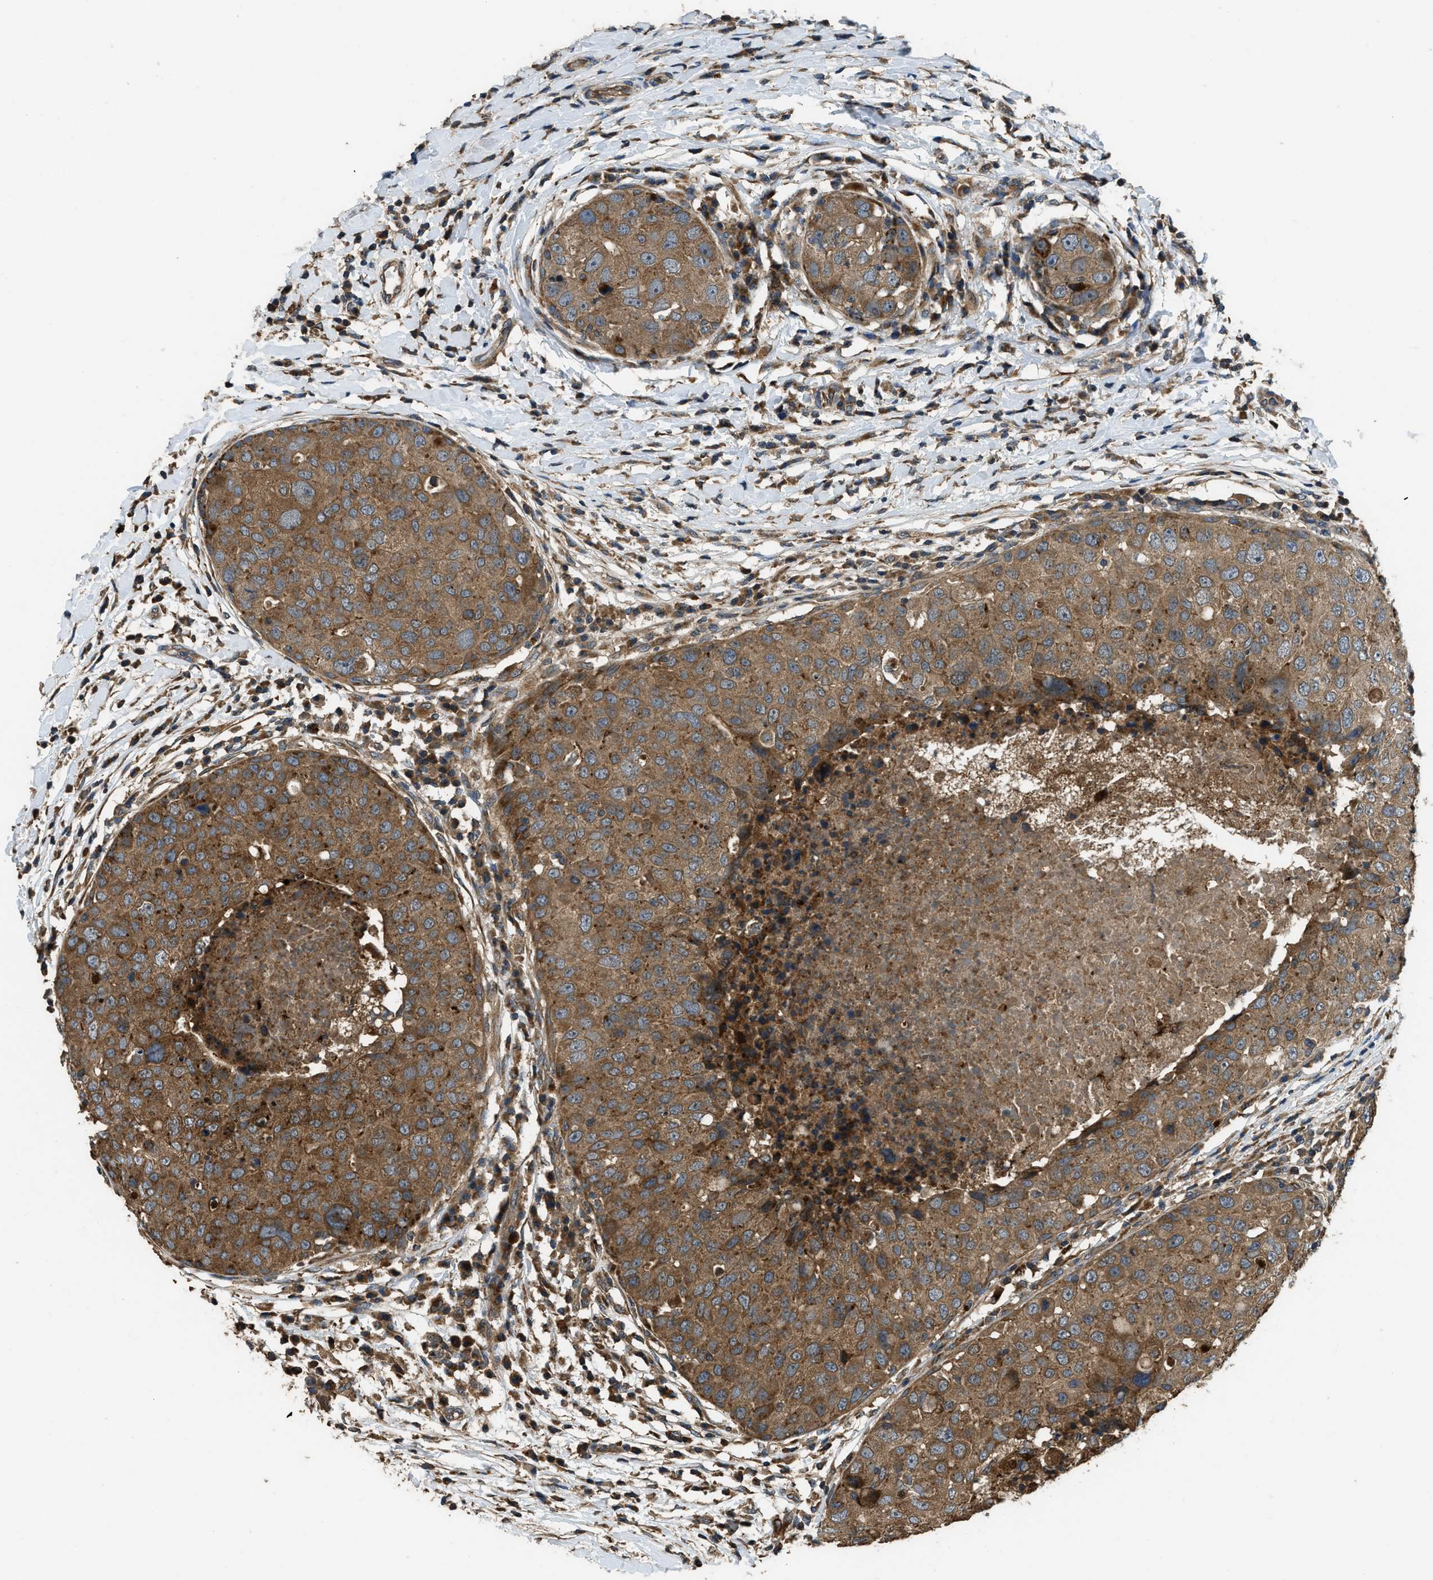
{"staining": {"intensity": "moderate", "quantity": ">75%", "location": "cytoplasmic/membranous"}, "tissue": "breast cancer", "cell_type": "Tumor cells", "image_type": "cancer", "snomed": [{"axis": "morphology", "description": "Duct carcinoma"}, {"axis": "topography", "description": "Breast"}], "caption": "This histopathology image reveals immunohistochemistry staining of human breast intraductal carcinoma, with medium moderate cytoplasmic/membranous staining in approximately >75% of tumor cells.", "gene": "GGH", "patient": {"sex": "female", "age": 27}}